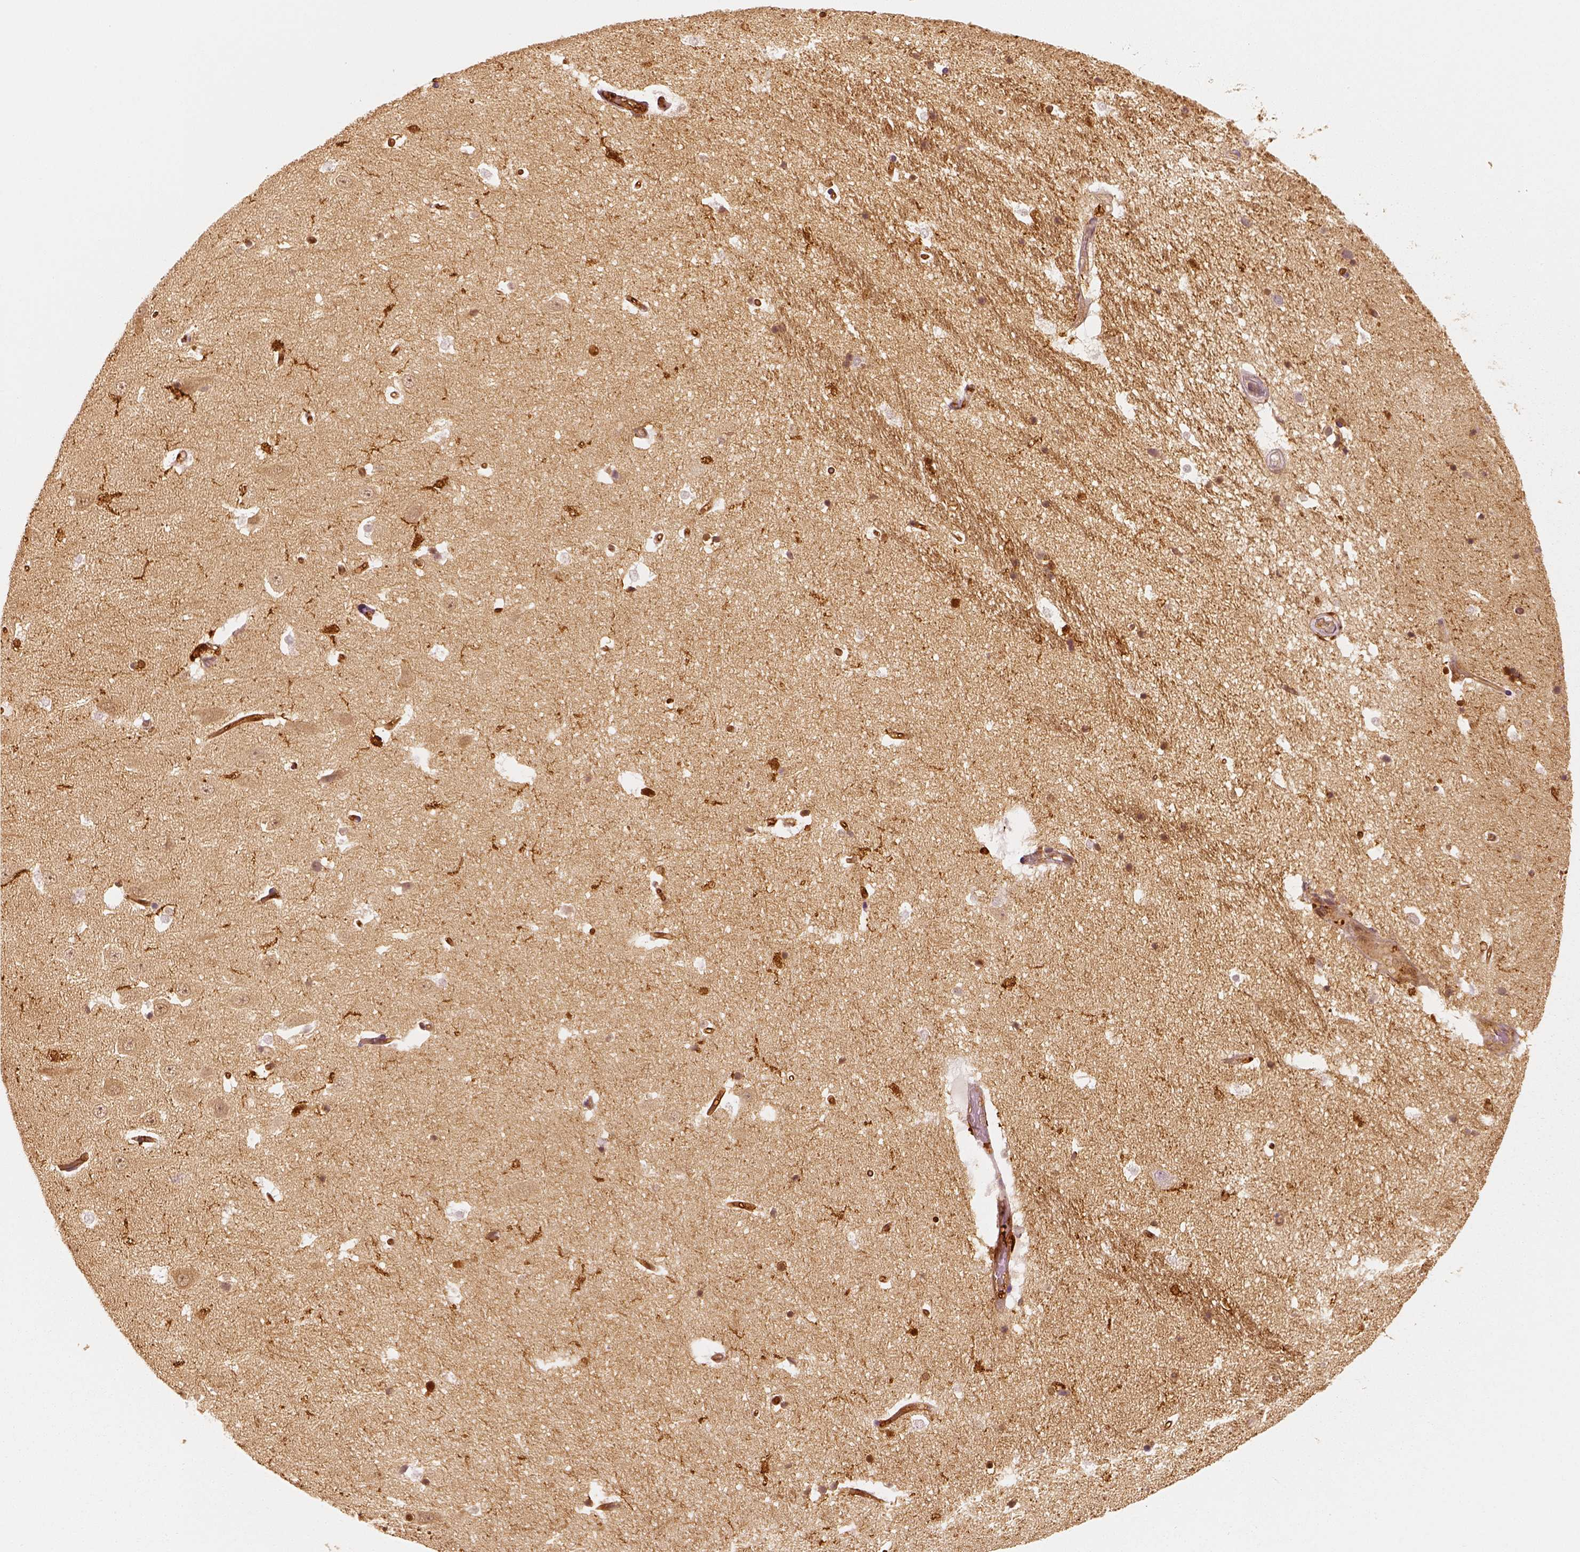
{"staining": {"intensity": "moderate", "quantity": ">75%", "location": "cytoplasmic/membranous"}, "tissue": "hippocampus", "cell_type": "Glial cells", "image_type": "normal", "snomed": [{"axis": "morphology", "description": "Normal tissue, NOS"}, {"axis": "topography", "description": "Hippocampus"}], "caption": "Immunohistochemistry (IHC) of benign human hippocampus exhibits medium levels of moderate cytoplasmic/membranous staining in approximately >75% of glial cells.", "gene": "FSCN1", "patient": {"sex": "male", "age": 44}}